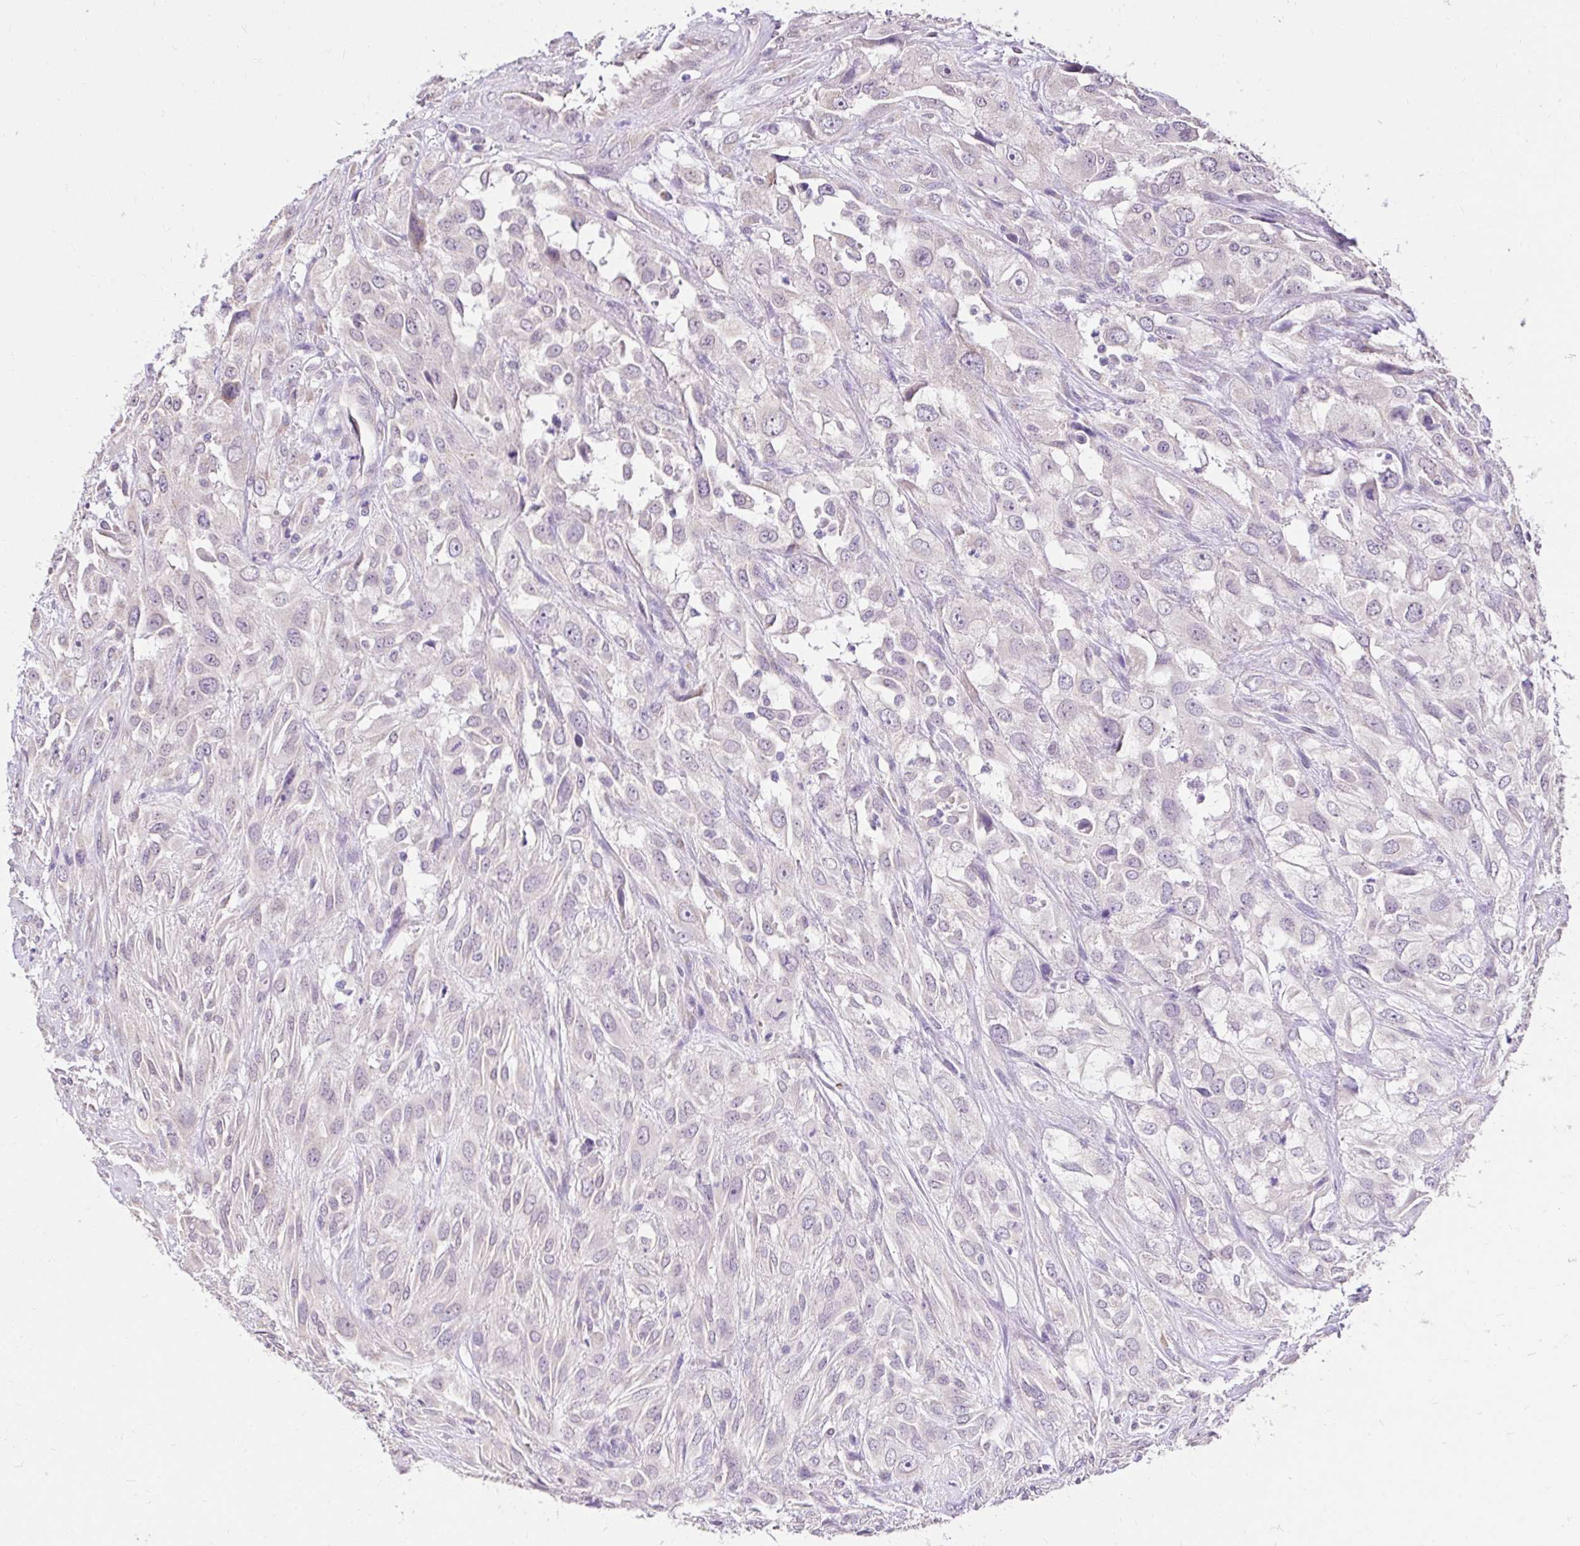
{"staining": {"intensity": "negative", "quantity": "none", "location": "none"}, "tissue": "urothelial cancer", "cell_type": "Tumor cells", "image_type": "cancer", "snomed": [{"axis": "morphology", "description": "Urothelial carcinoma, High grade"}, {"axis": "topography", "description": "Urinary bladder"}], "caption": "This is an IHC micrograph of high-grade urothelial carcinoma. There is no positivity in tumor cells.", "gene": "KIAA1210", "patient": {"sex": "male", "age": 67}}